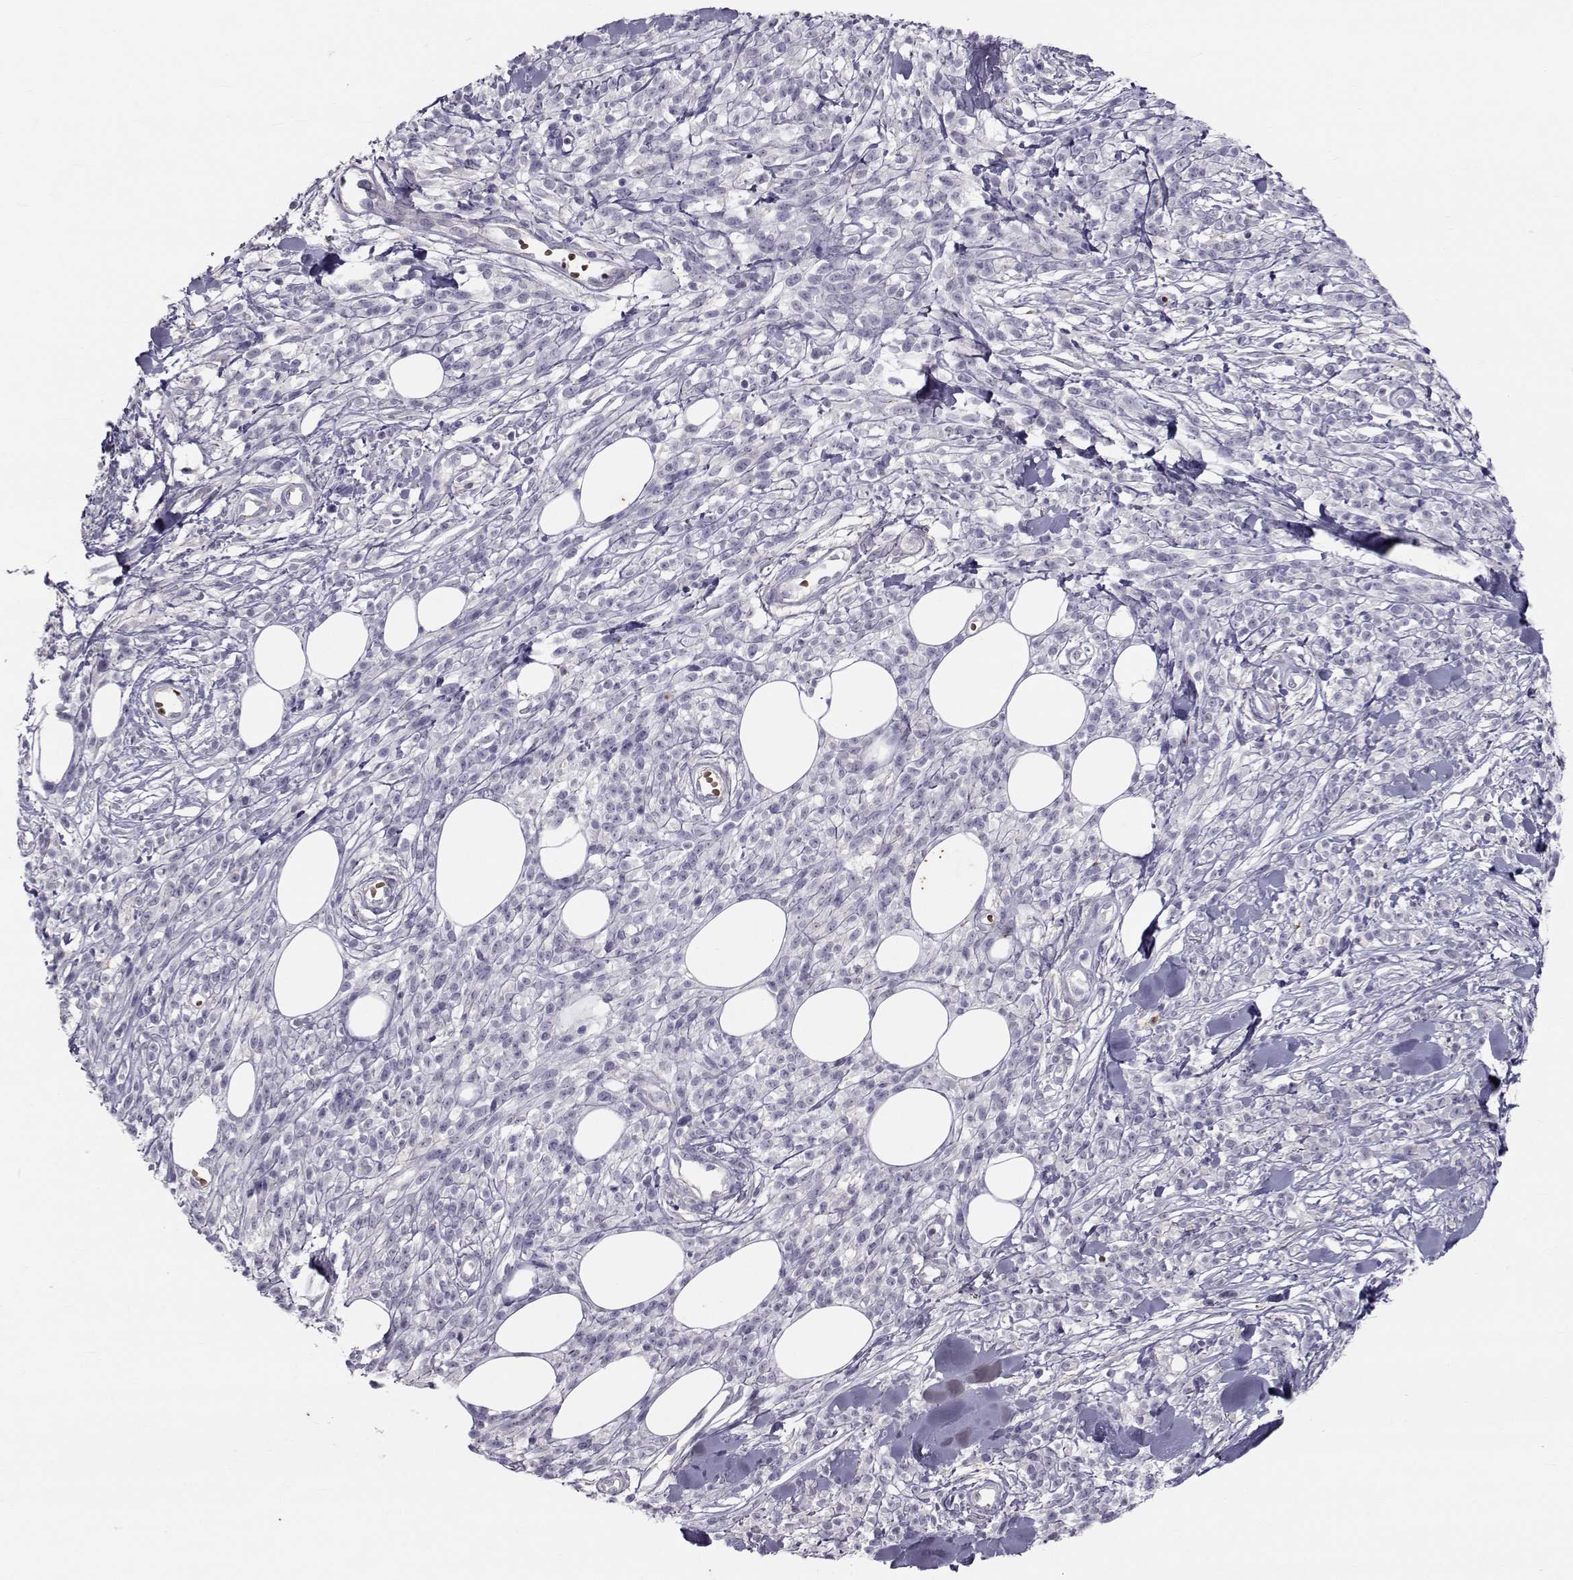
{"staining": {"intensity": "negative", "quantity": "none", "location": "none"}, "tissue": "melanoma", "cell_type": "Tumor cells", "image_type": "cancer", "snomed": [{"axis": "morphology", "description": "Malignant melanoma, NOS"}, {"axis": "topography", "description": "Skin"}, {"axis": "topography", "description": "Skin of trunk"}], "caption": "DAB immunohistochemical staining of human melanoma reveals no significant expression in tumor cells. The staining was performed using DAB (3,3'-diaminobenzidine) to visualize the protein expression in brown, while the nuclei were stained in blue with hematoxylin (Magnification: 20x).", "gene": "GARIN3", "patient": {"sex": "male", "age": 74}}